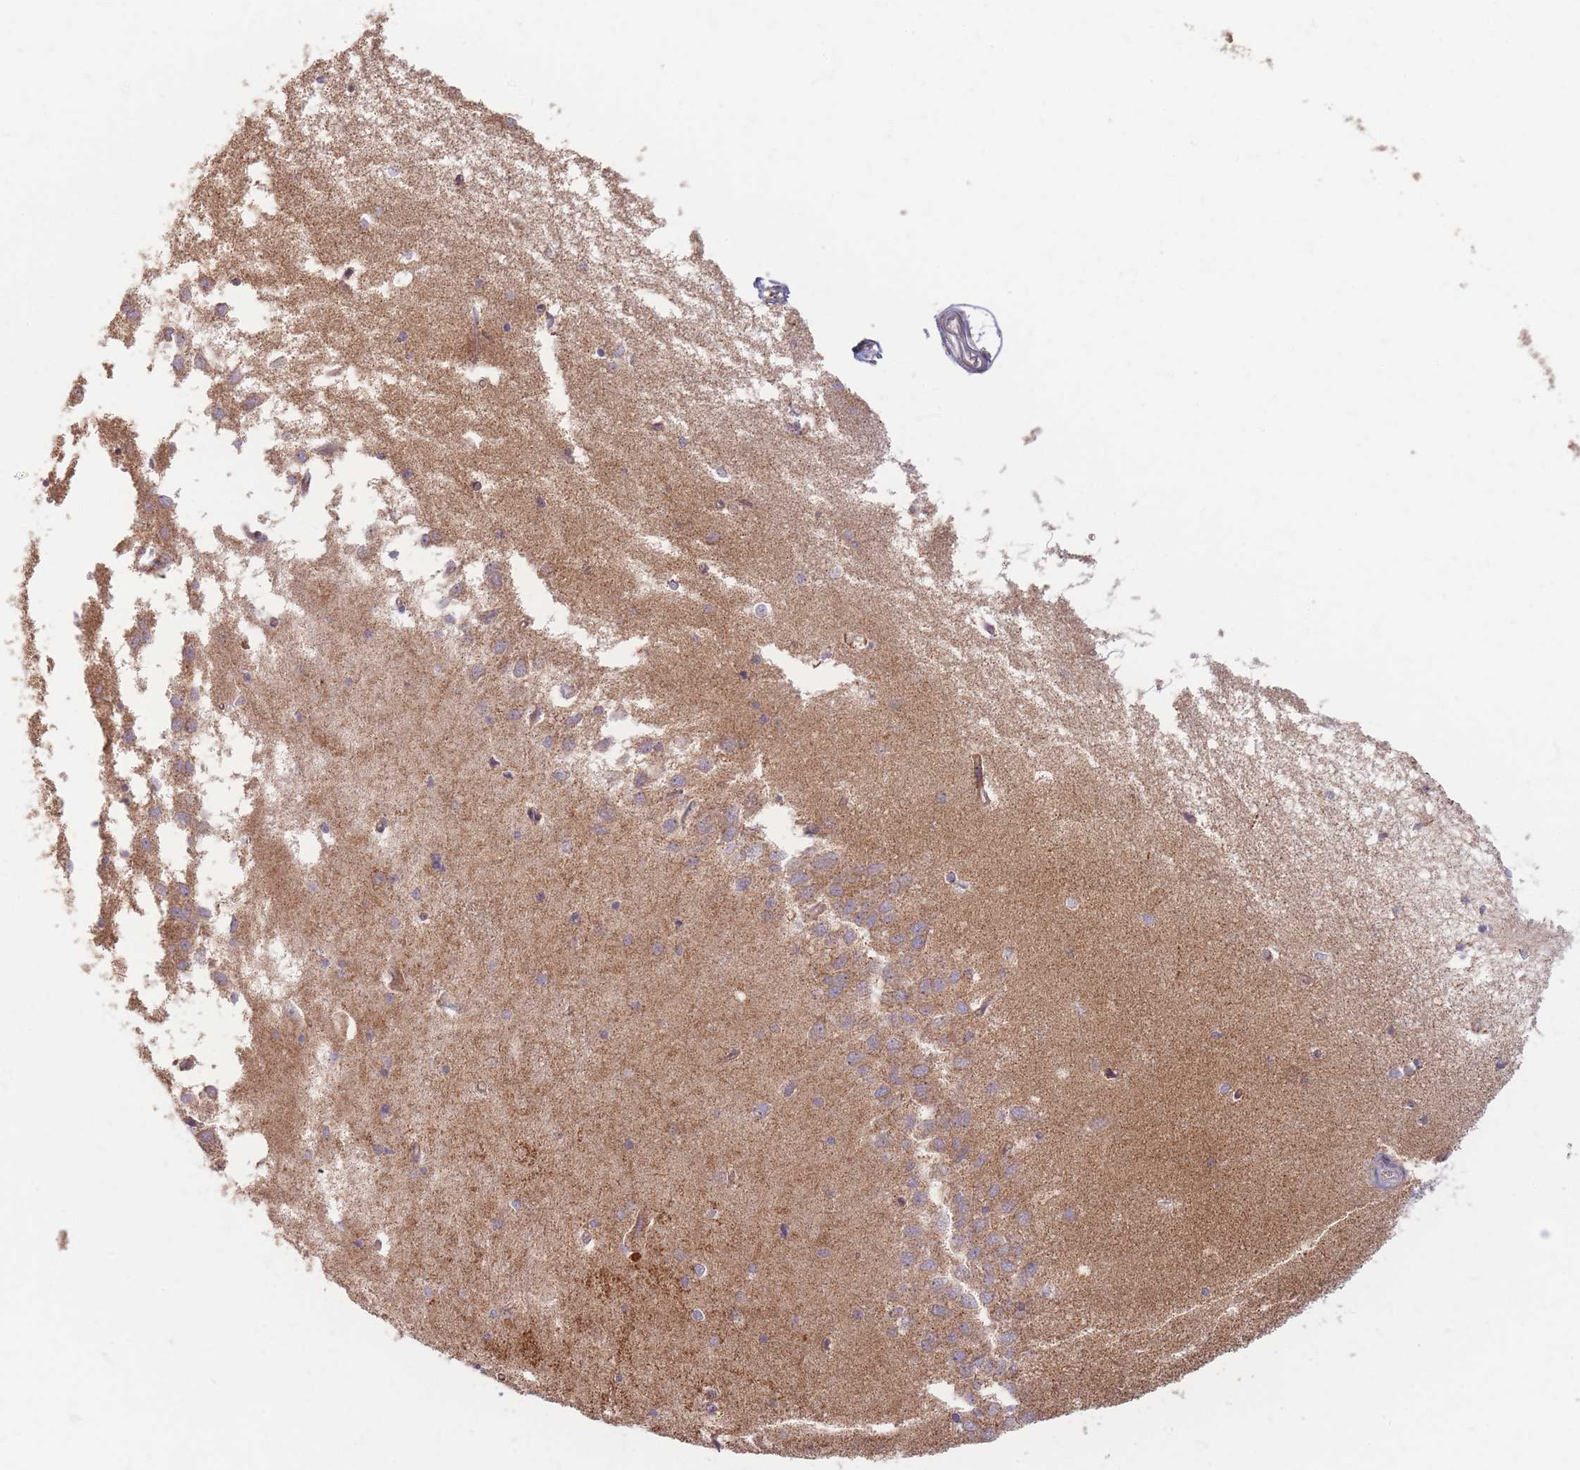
{"staining": {"intensity": "negative", "quantity": "none", "location": "none"}, "tissue": "hippocampus", "cell_type": "Glial cells", "image_type": "normal", "snomed": [{"axis": "morphology", "description": "Normal tissue, NOS"}, {"axis": "topography", "description": "Hippocampus"}], "caption": "Human hippocampus stained for a protein using IHC demonstrates no staining in glial cells.", "gene": "ESRP2", "patient": {"sex": "male", "age": 45}}